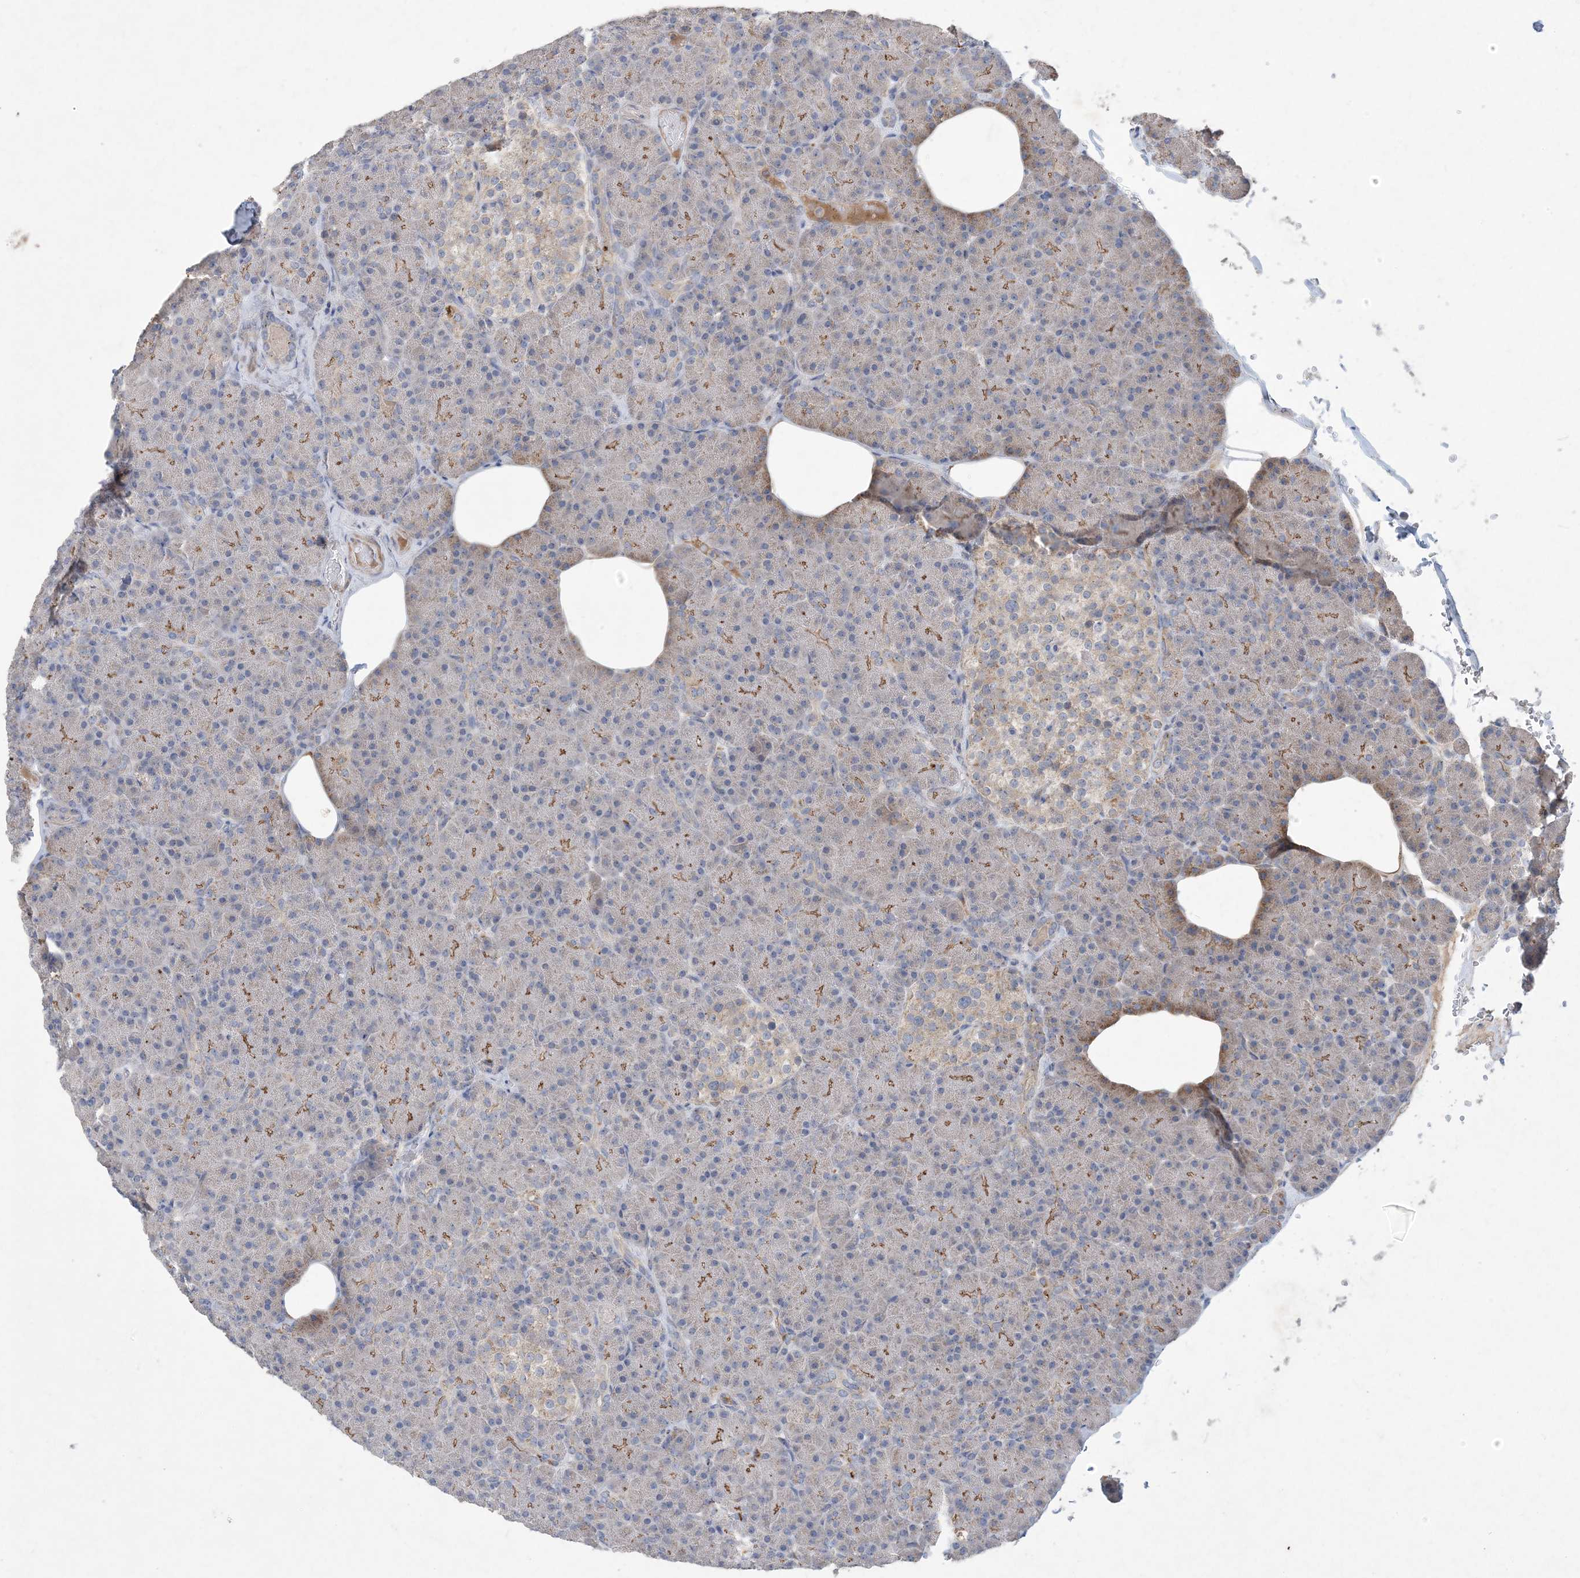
{"staining": {"intensity": "moderate", "quantity": "<25%", "location": "cytoplasmic/membranous"}, "tissue": "pancreas", "cell_type": "Exocrine glandular cells", "image_type": "normal", "snomed": [{"axis": "morphology", "description": "Normal tissue, NOS"}, {"axis": "topography", "description": "Pancreas"}], "caption": "Immunohistochemical staining of benign pancreas exhibits moderate cytoplasmic/membranous protein expression in approximately <25% of exocrine glandular cells.", "gene": "MASP2", "patient": {"sex": "female", "age": 43}}